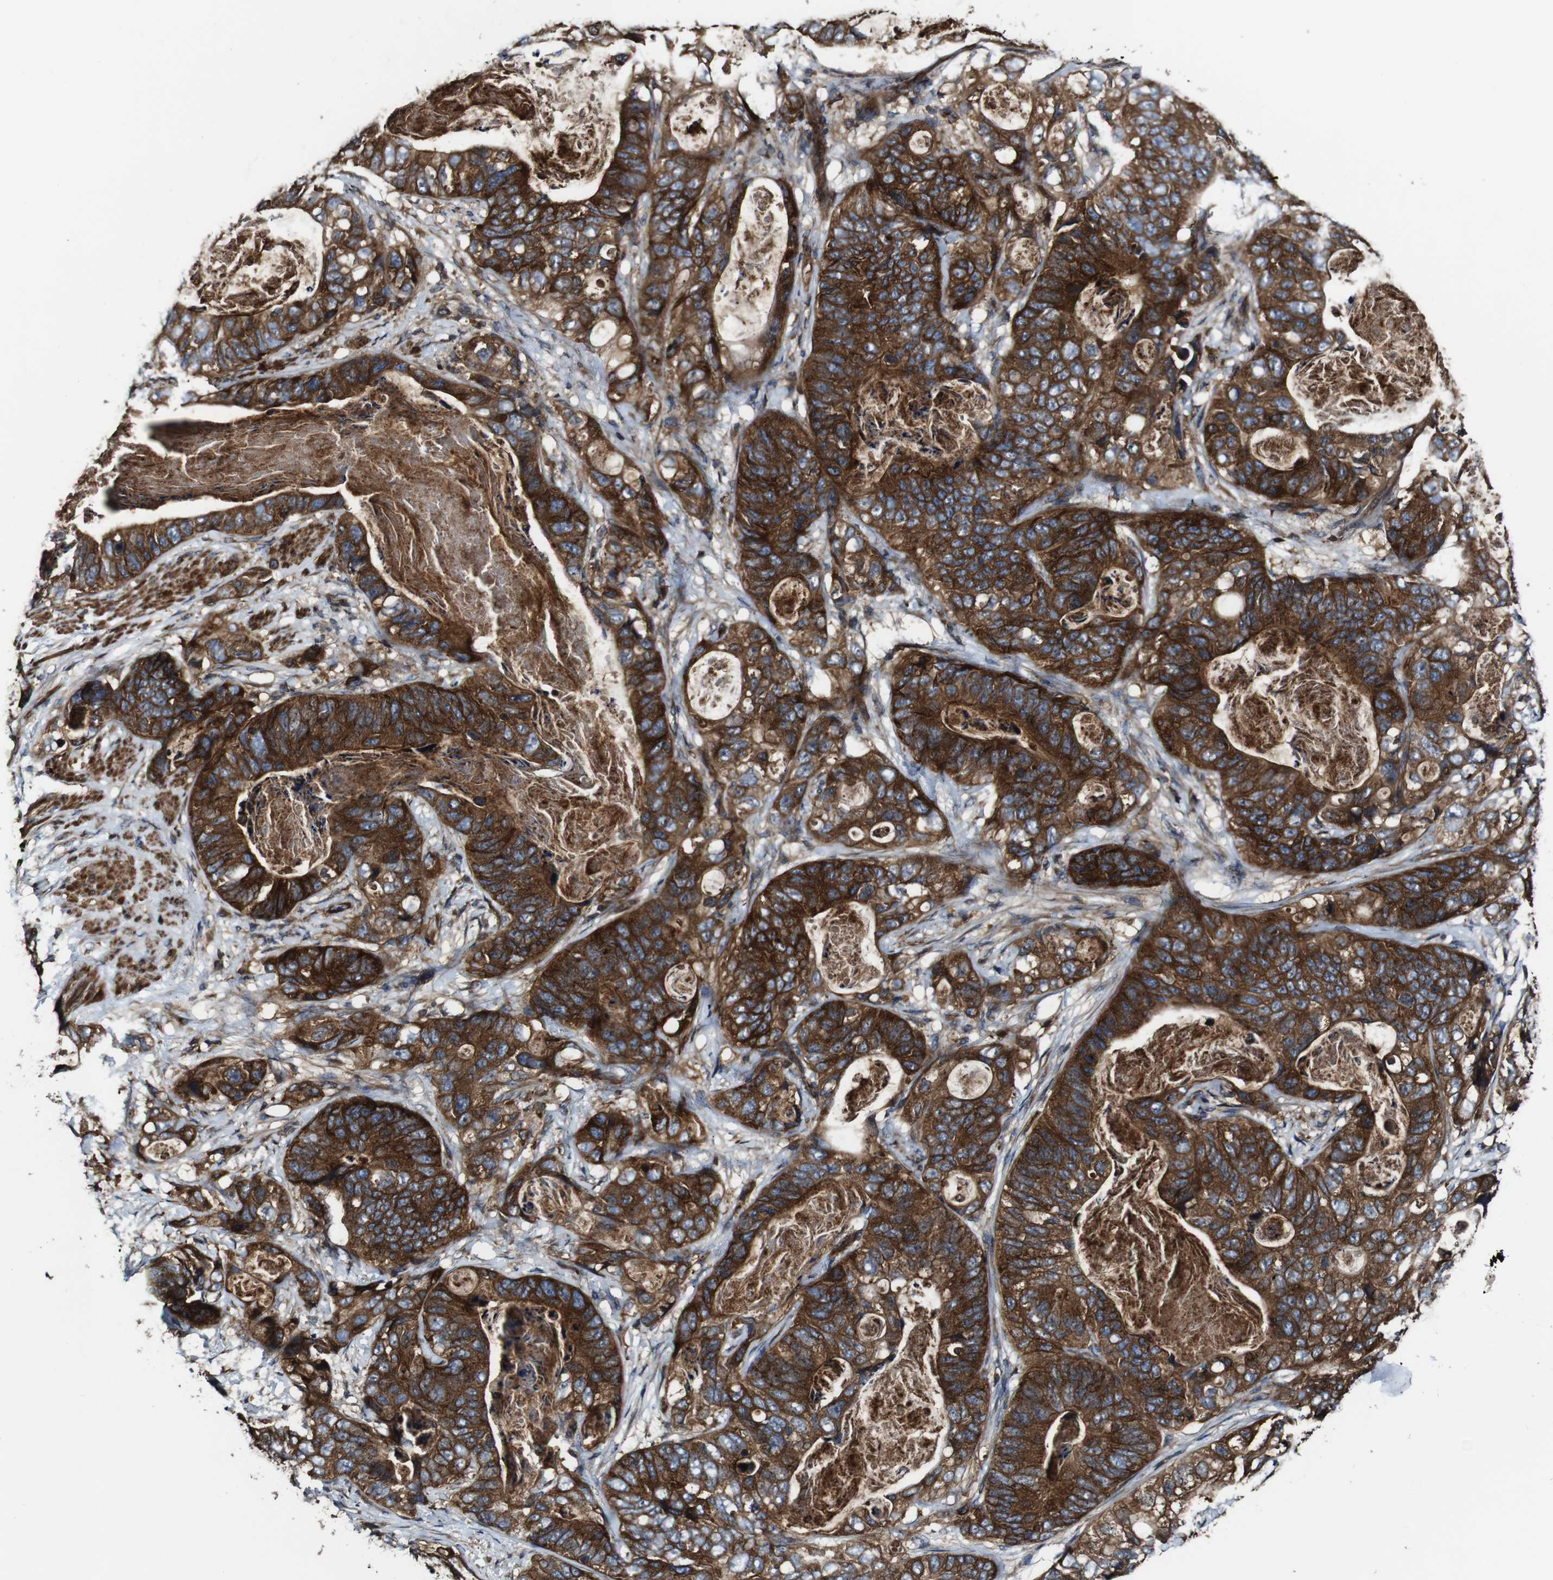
{"staining": {"intensity": "strong", "quantity": ">75%", "location": "cytoplasmic/membranous"}, "tissue": "stomach cancer", "cell_type": "Tumor cells", "image_type": "cancer", "snomed": [{"axis": "morphology", "description": "Adenocarcinoma, NOS"}, {"axis": "topography", "description": "Stomach"}], "caption": "High-power microscopy captured an immunohistochemistry histopathology image of stomach adenocarcinoma, revealing strong cytoplasmic/membranous staining in about >75% of tumor cells. Using DAB (brown) and hematoxylin (blue) stains, captured at high magnification using brightfield microscopy.", "gene": "TNIK", "patient": {"sex": "female", "age": 89}}